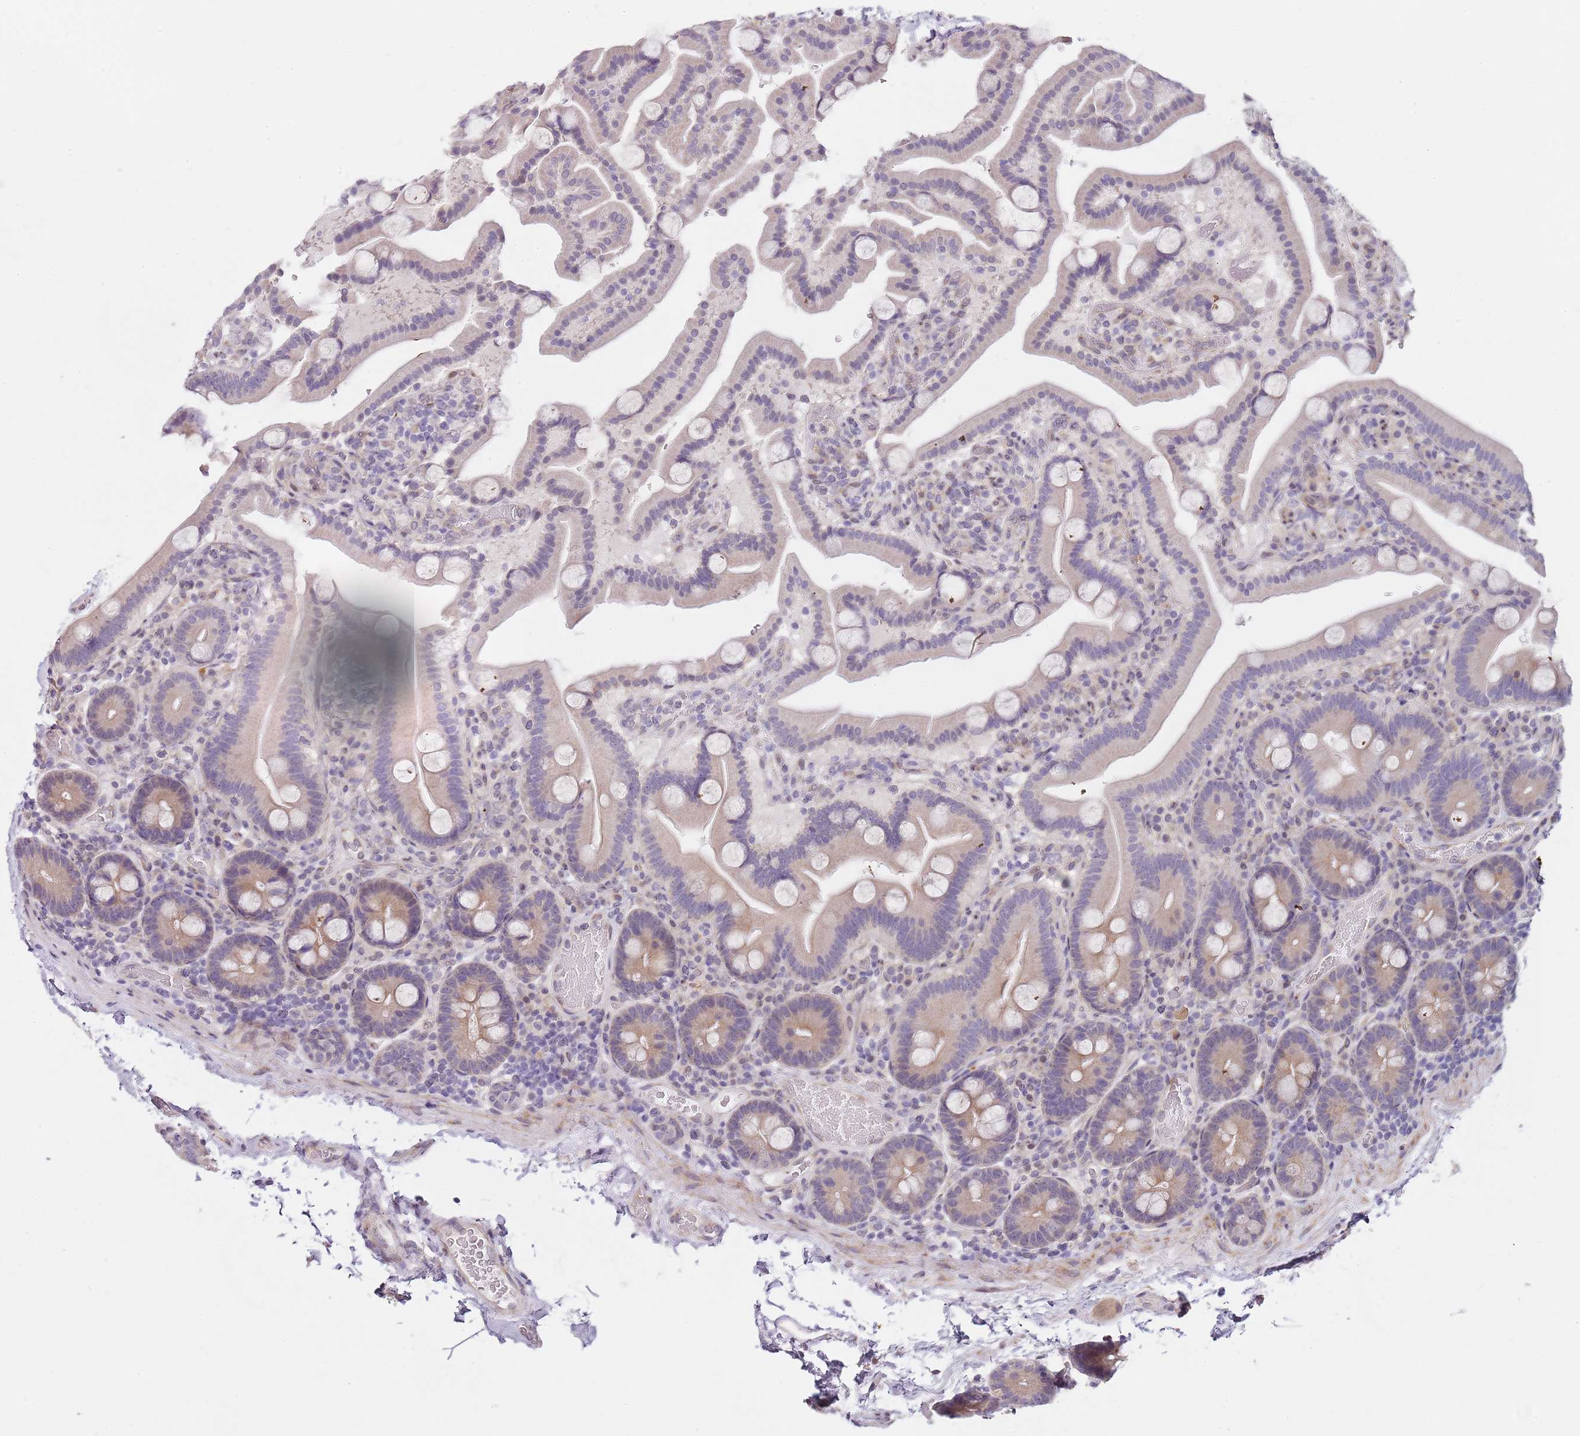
{"staining": {"intensity": "weak", "quantity": "25%-75%", "location": "cytoplasmic/membranous"}, "tissue": "duodenum", "cell_type": "Glandular cells", "image_type": "normal", "snomed": [{"axis": "morphology", "description": "Normal tissue, NOS"}, {"axis": "topography", "description": "Duodenum"}], "caption": "Protein staining of unremarkable duodenum shows weak cytoplasmic/membranous expression in about 25%-75% of glandular cells. The staining is performed using DAB (3,3'-diaminobenzidine) brown chromogen to label protein expression. The nuclei are counter-stained blue using hematoxylin.", "gene": "TBC1D9", "patient": {"sex": "male", "age": 55}}